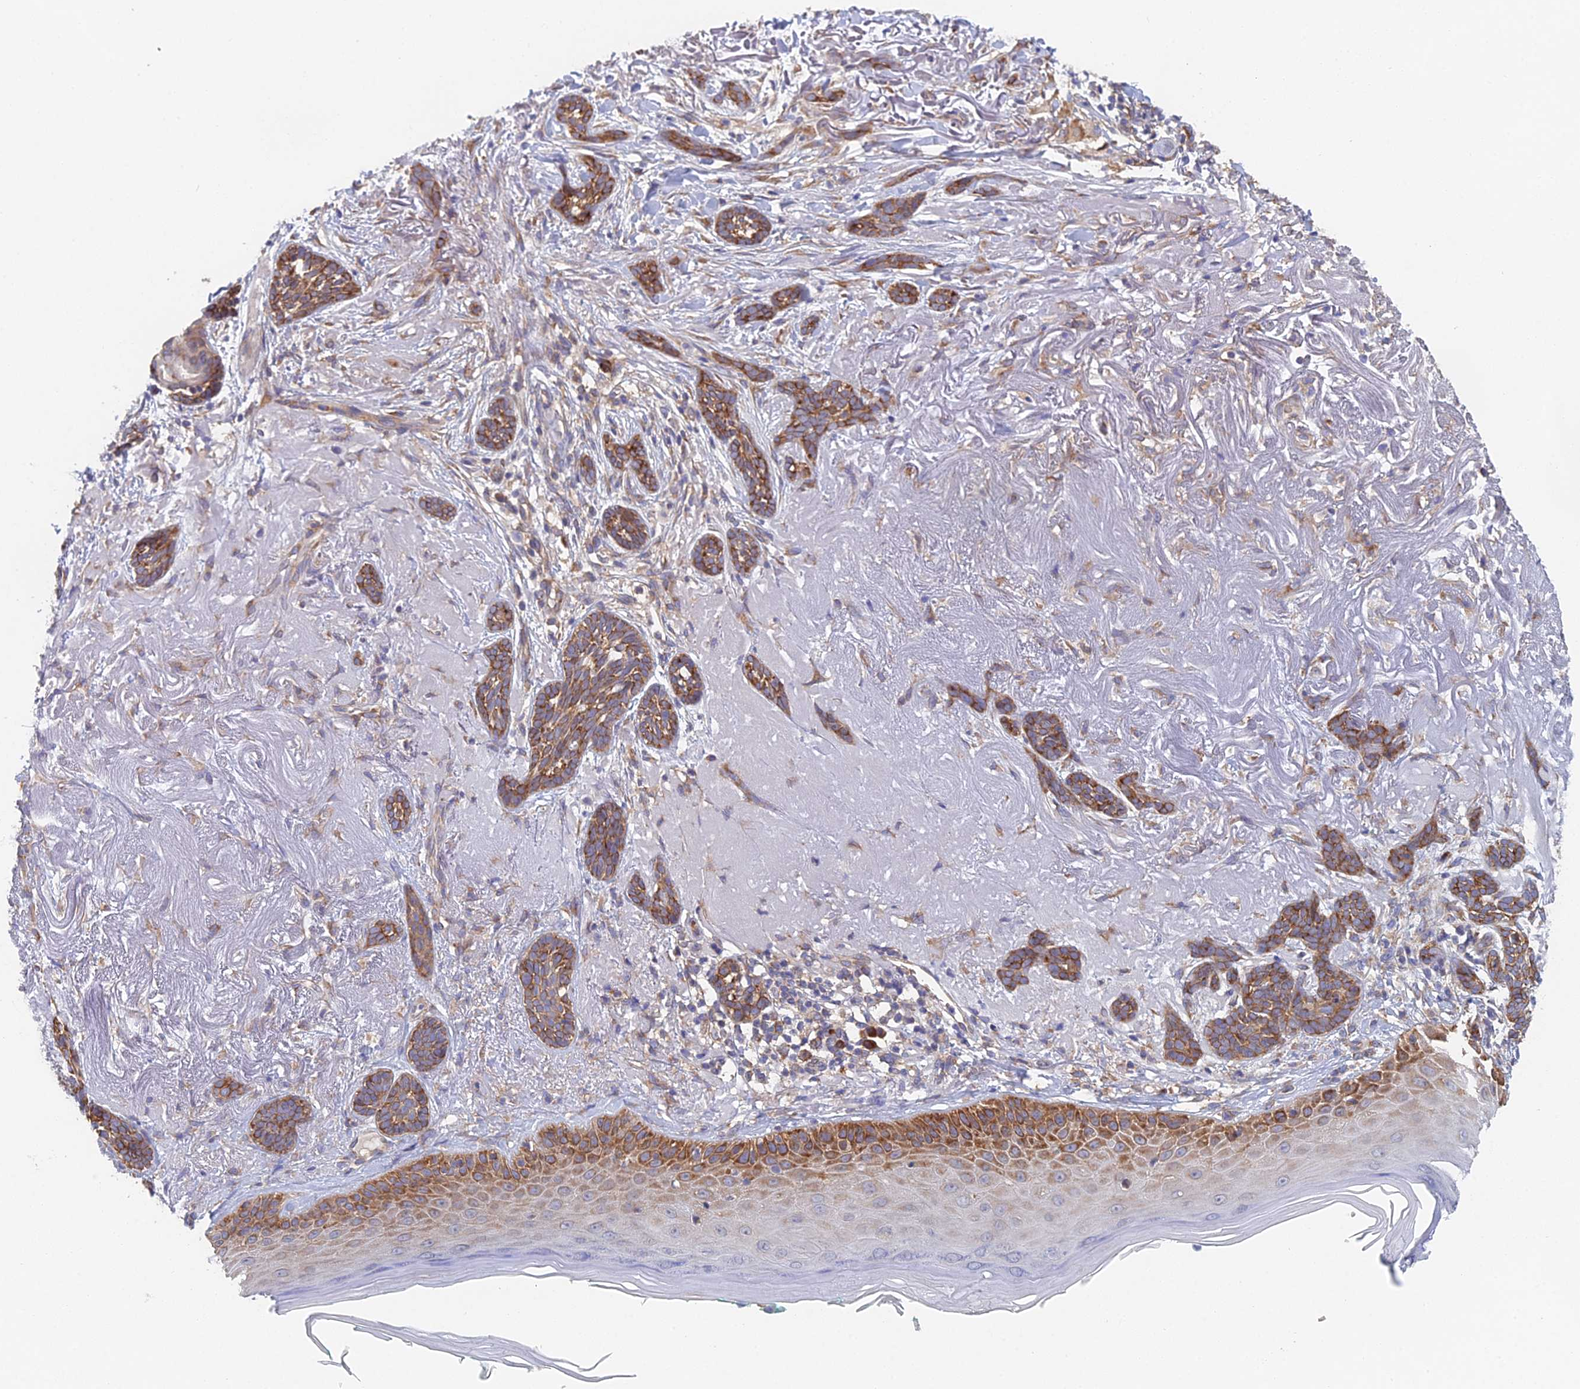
{"staining": {"intensity": "moderate", "quantity": ">75%", "location": "cytoplasmic/membranous"}, "tissue": "skin cancer", "cell_type": "Tumor cells", "image_type": "cancer", "snomed": [{"axis": "morphology", "description": "Basal cell carcinoma"}, {"axis": "topography", "description": "Skin"}], "caption": "Approximately >75% of tumor cells in human basal cell carcinoma (skin) reveal moderate cytoplasmic/membranous protein staining as visualized by brown immunohistochemical staining.", "gene": "ELOF1", "patient": {"sex": "male", "age": 71}}